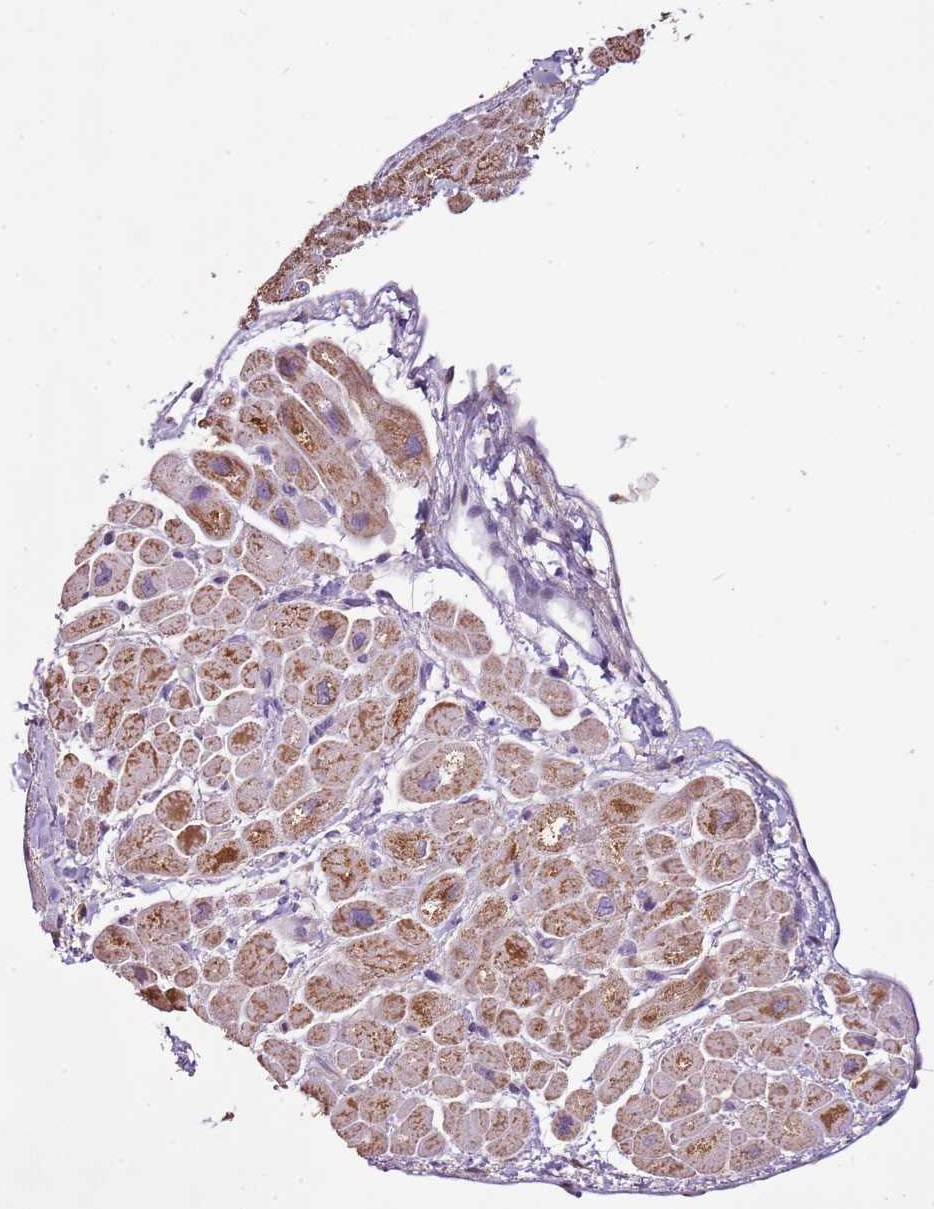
{"staining": {"intensity": "moderate", "quantity": "25%-75%", "location": "cytoplasmic/membranous"}, "tissue": "heart muscle", "cell_type": "Cardiomyocytes", "image_type": "normal", "snomed": [{"axis": "morphology", "description": "Normal tissue, NOS"}, {"axis": "topography", "description": "Heart"}], "caption": "High-power microscopy captured an IHC histopathology image of unremarkable heart muscle, revealing moderate cytoplasmic/membranous staining in about 25%-75% of cardiomyocytes. Using DAB (3,3'-diaminobenzidine) (brown) and hematoxylin (blue) stains, captured at high magnification using brightfield microscopy.", "gene": "CMKLR1", "patient": {"sex": "male", "age": 65}}